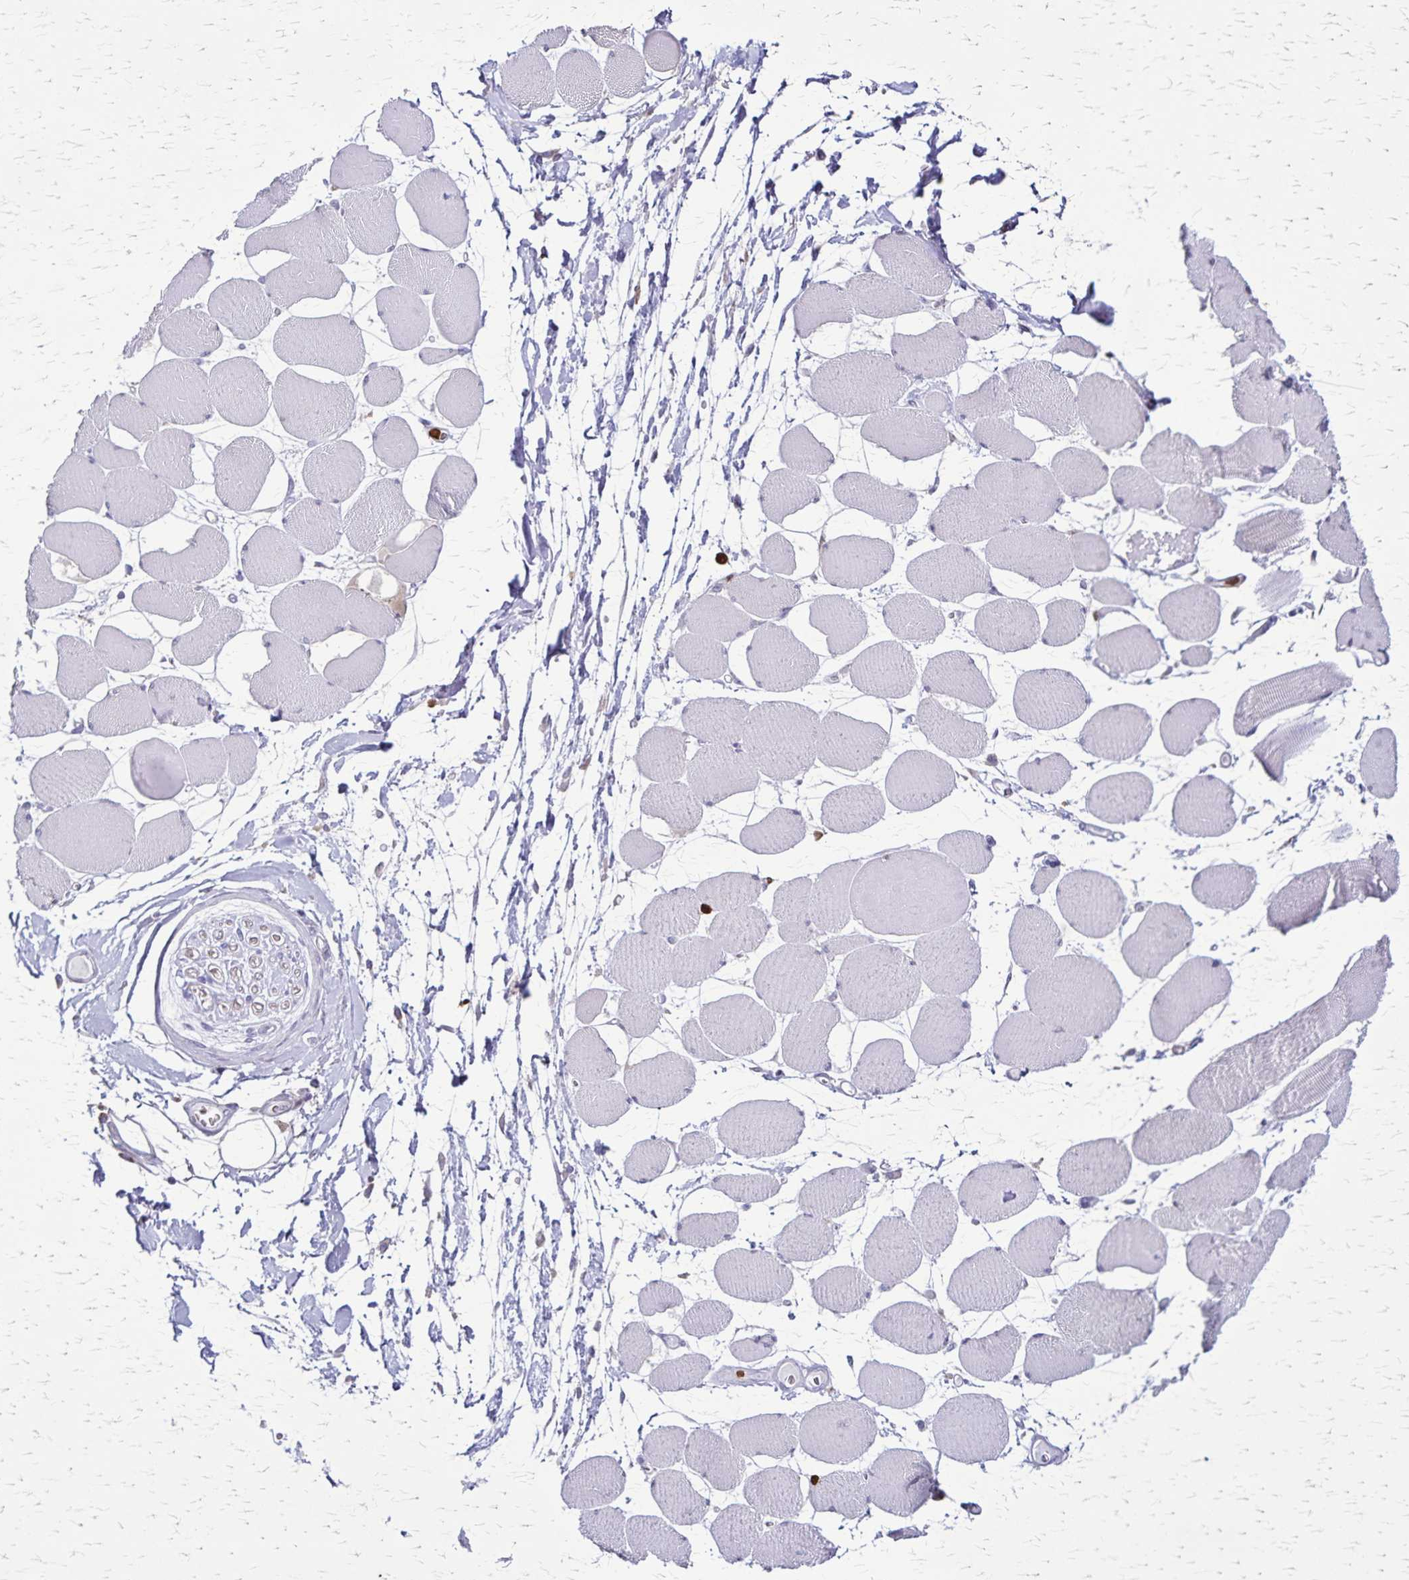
{"staining": {"intensity": "negative", "quantity": "none", "location": "none"}, "tissue": "skeletal muscle", "cell_type": "Myocytes", "image_type": "normal", "snomed": [{"axis": "morphology", "description": "Normal tissue, NOS"}, {"axis": "topography", "description": "Skeletal muscle"}], "caption": "DAB immunohistochemical staining of normal skeletal muscle exhibits no significant expression in myocytes.", "gene": "ULBP3", "patient": {"sex": "female", "age": 75}}